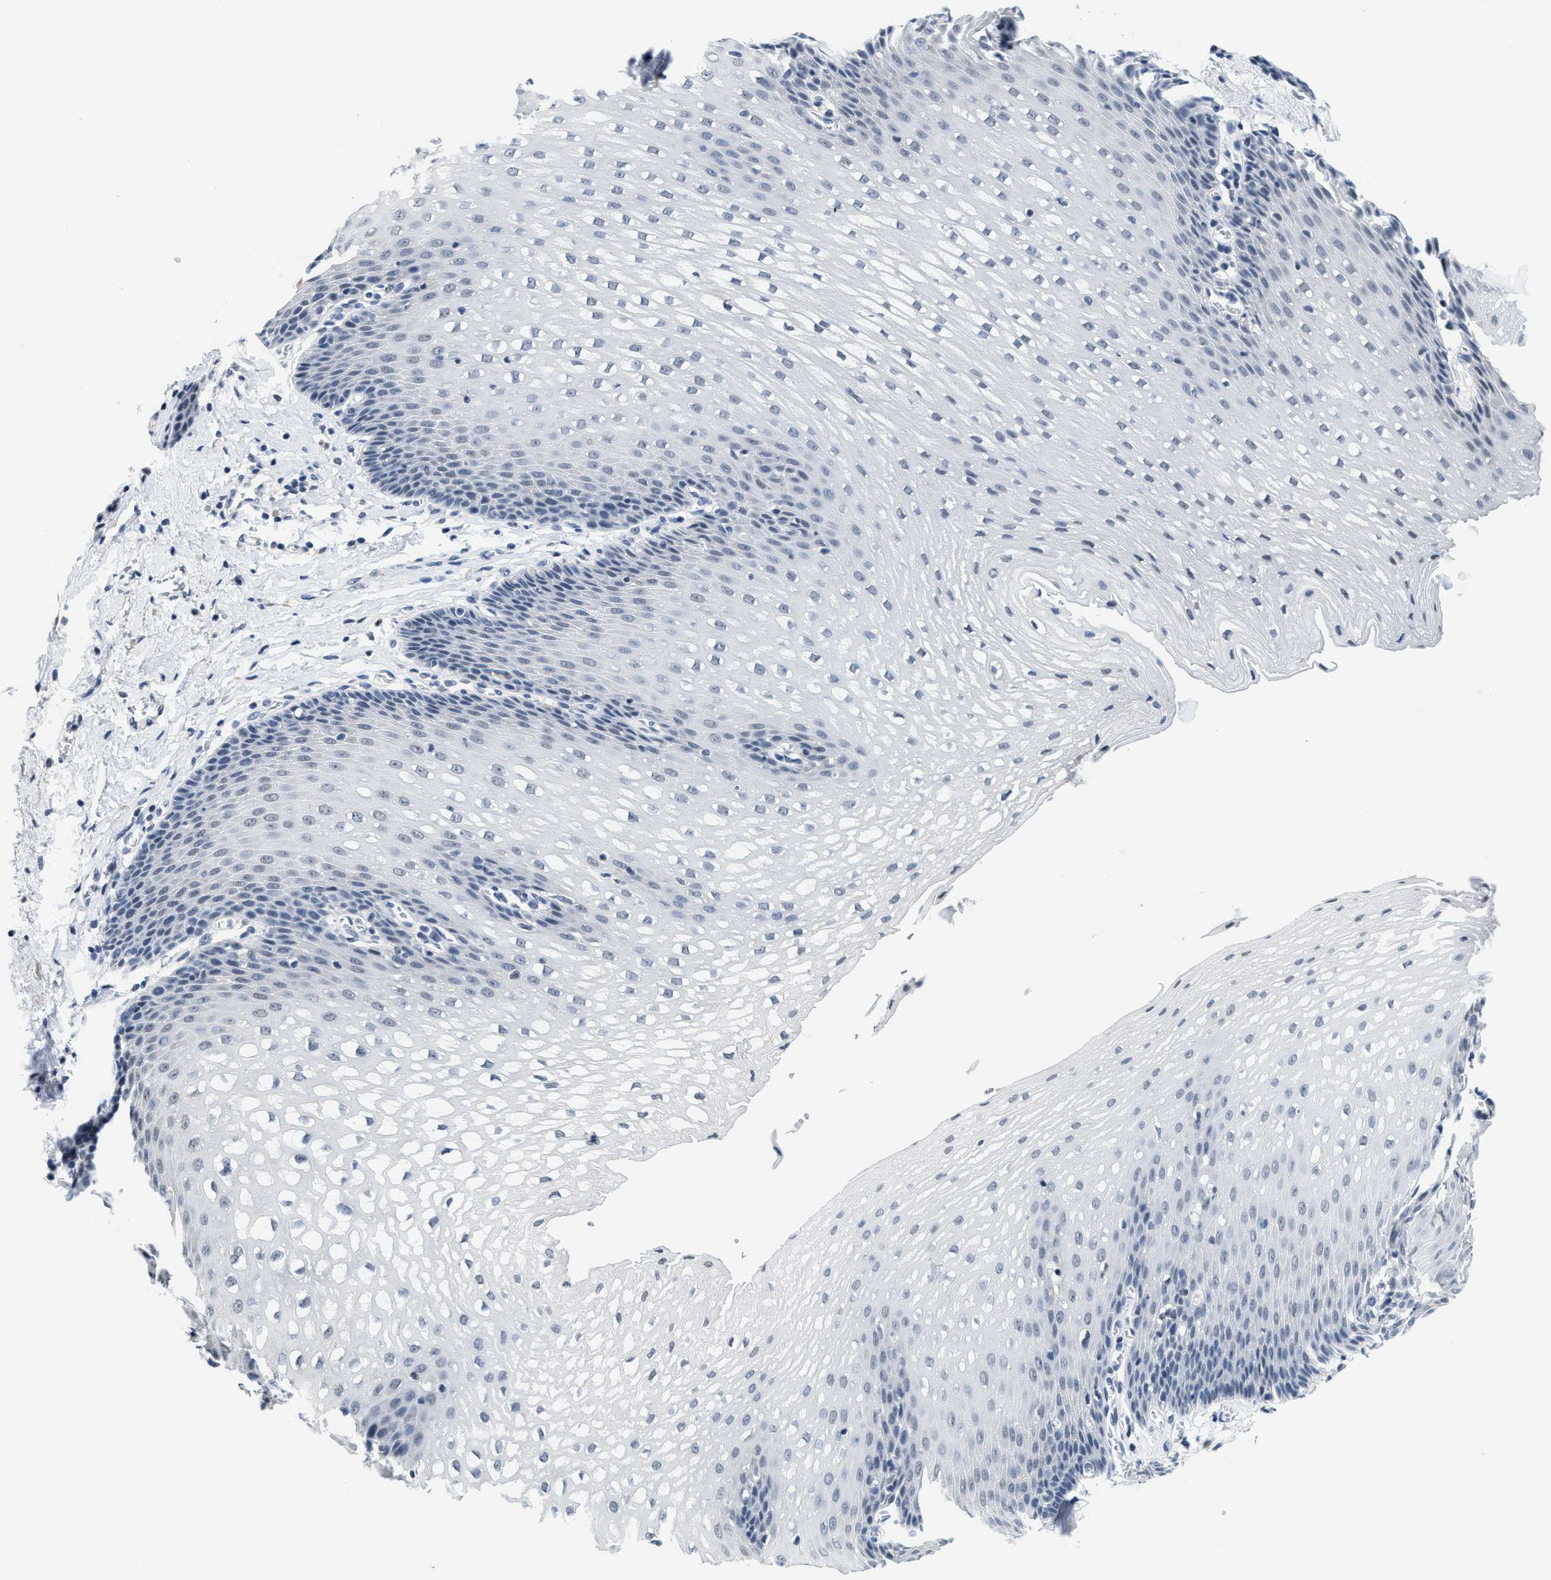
{"staining": {"intensity": "negative", "quantity": "none", "location": "none"}, "tissue": "esophagus", "cell_type": "Squamous epithelial cells", "image_type": "normal", "snomed": [{"axis": "morphology", "description": "Normal tissue, NOS"}, {"axis": "topography", "description": "Esophagus"}], "caption": "Immunohistochemistry (IHC) photomicrograph of unremarkable esophagus stained for a protein (brown), which reveals no expression in squamous epithelial cells.", "gene": "SETD1B", "patient": {"sex": "male", "age": 48}}